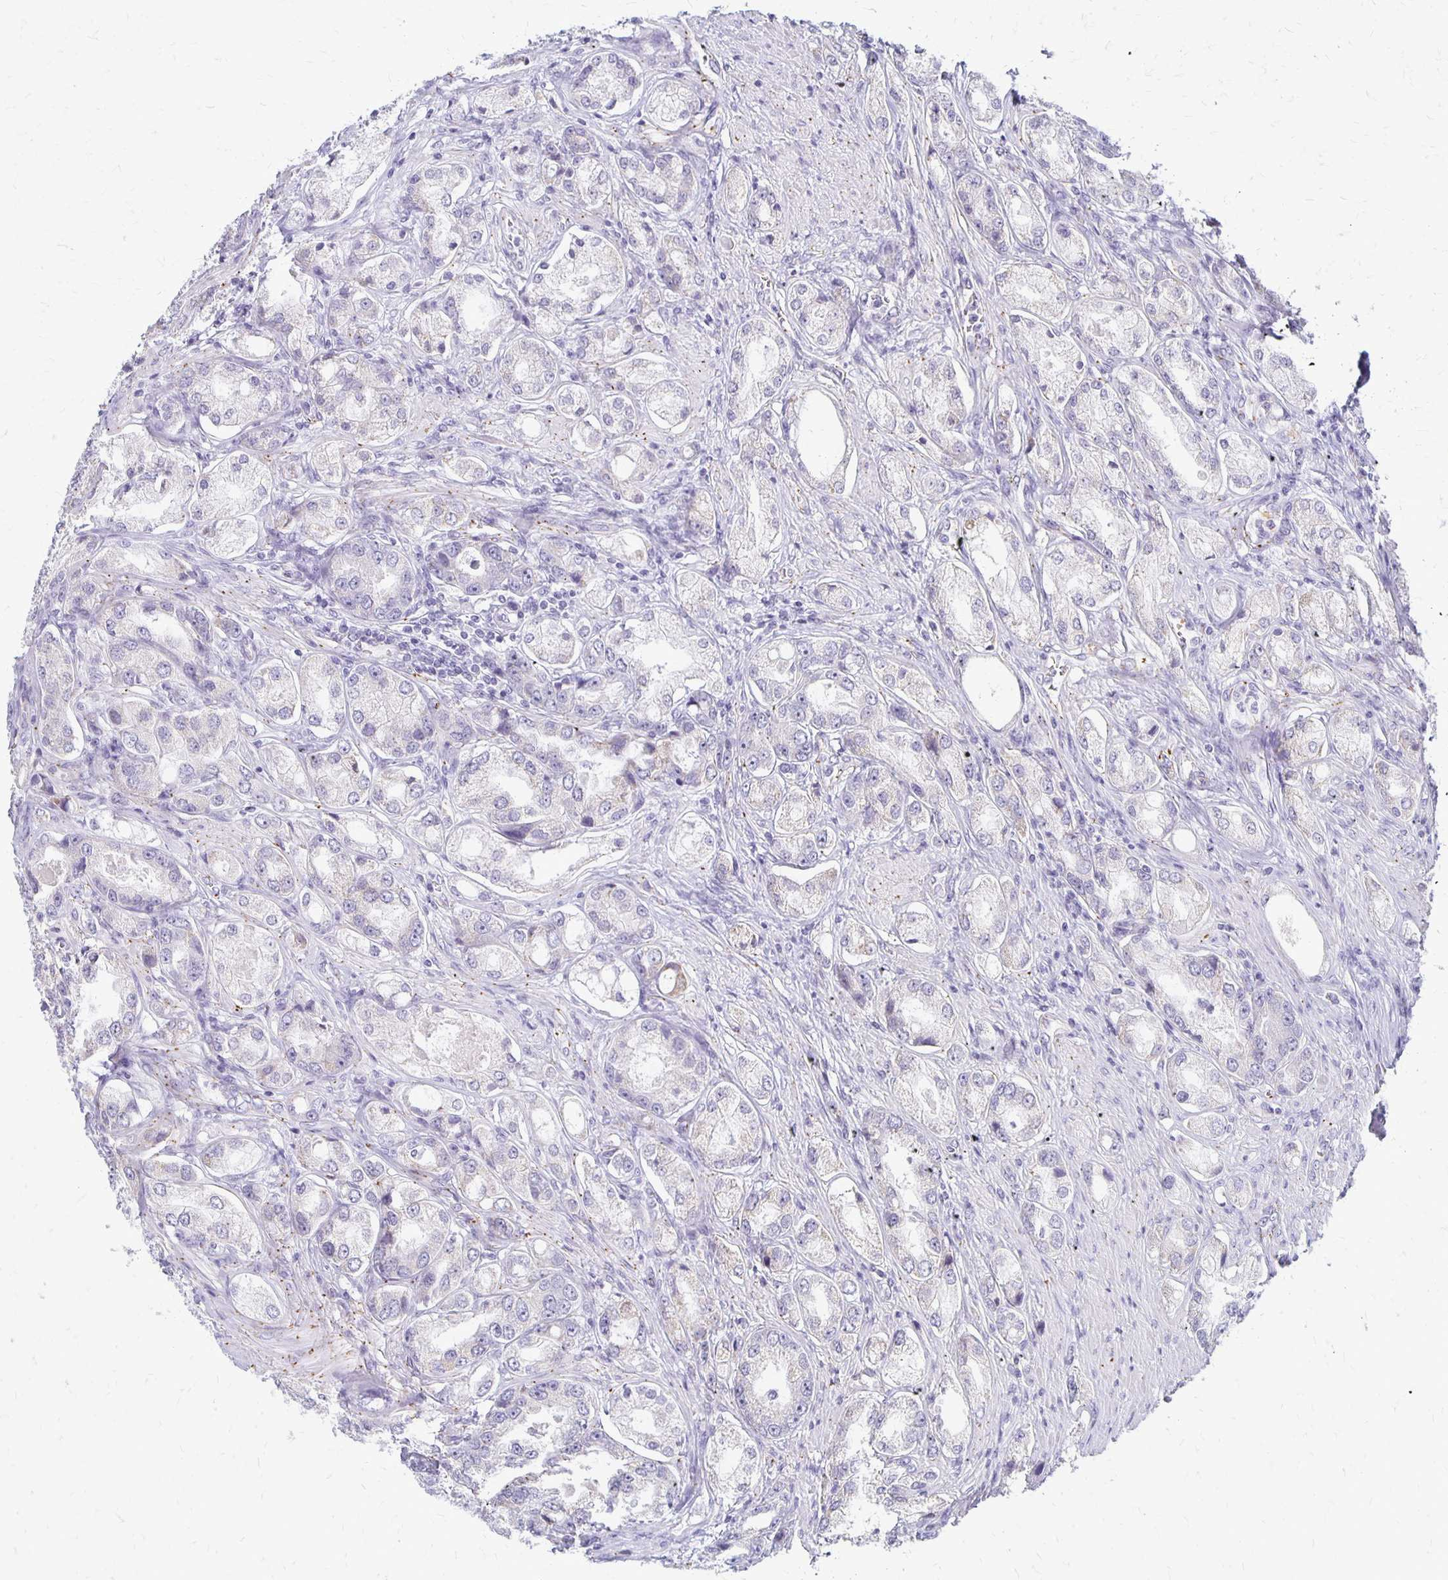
{"staining": {"intensity": "negative", "quantity": "none", "location": "none"}, "tissue": "prostate cancer", "cell_type": "Tumor cells", "image_type": "cancer", "snomed": [{"axis": "morphology", "description": "Adenocarcinoma, Low grade"}, {"axis": "topography", "description": "Prostate"}], "caption": "The histopathology image shows no staining of tumor cells in low-grade adenocarcinoma (prostate).", "gene": "RHOC", "patient": {"sex": "male", "age": 68}}